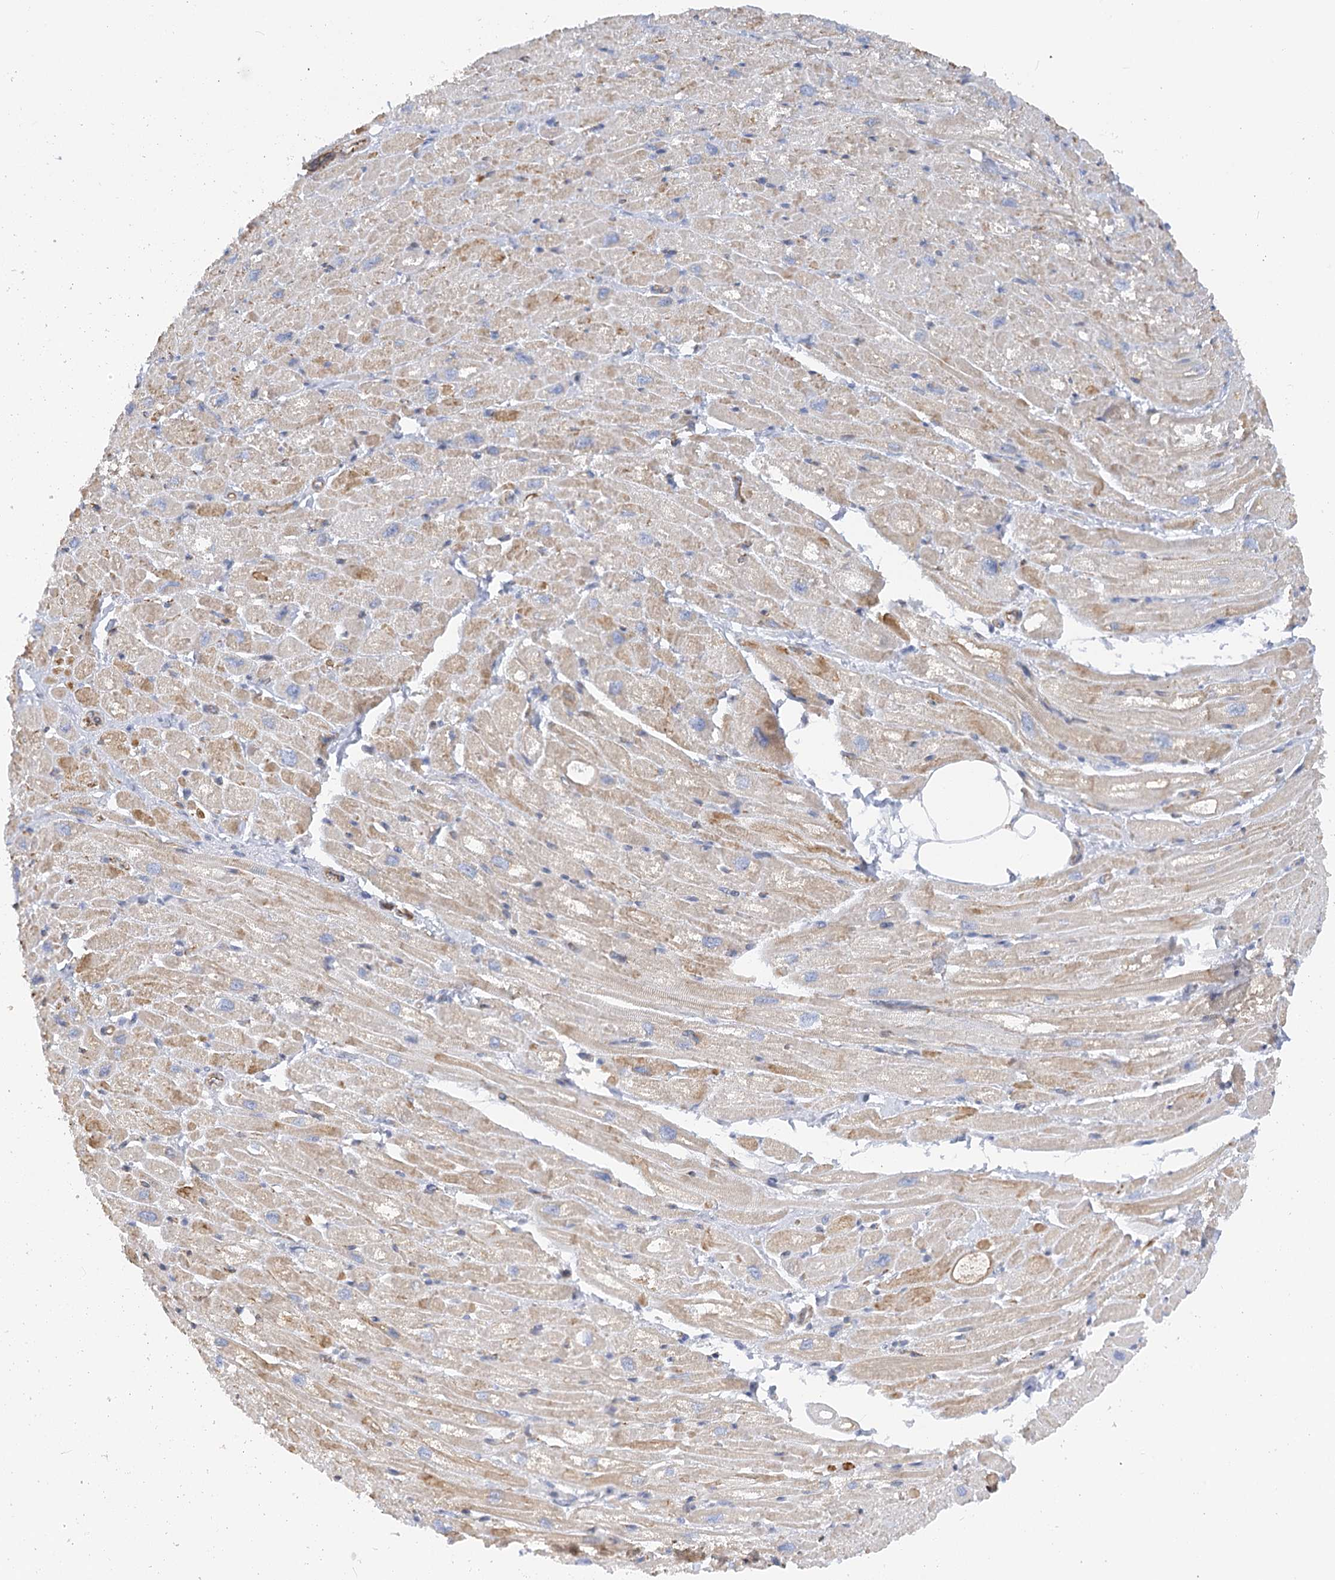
{"staining": {"intensity": "moderate", "quantity": "25%-75%", "location": "cytoplasmic/membranous"}, "tissue": "heart muscle", "cell_type": "Cardiomyocytes", "image_type": "normal", "snomed": [{"axis": "morphology", "description": "Normal tissue, NOS"}, {"axis": "topography", "description": "Heart"}], "caption": "About 25%-75% of cardiomyocytes in normal heart muscle show moderate cytoplasmic/membranous protein staining as visualized by brown immunohistochemical staining.", "gene": "NELL2", "patient": {"sex": "male", "age": 50}}